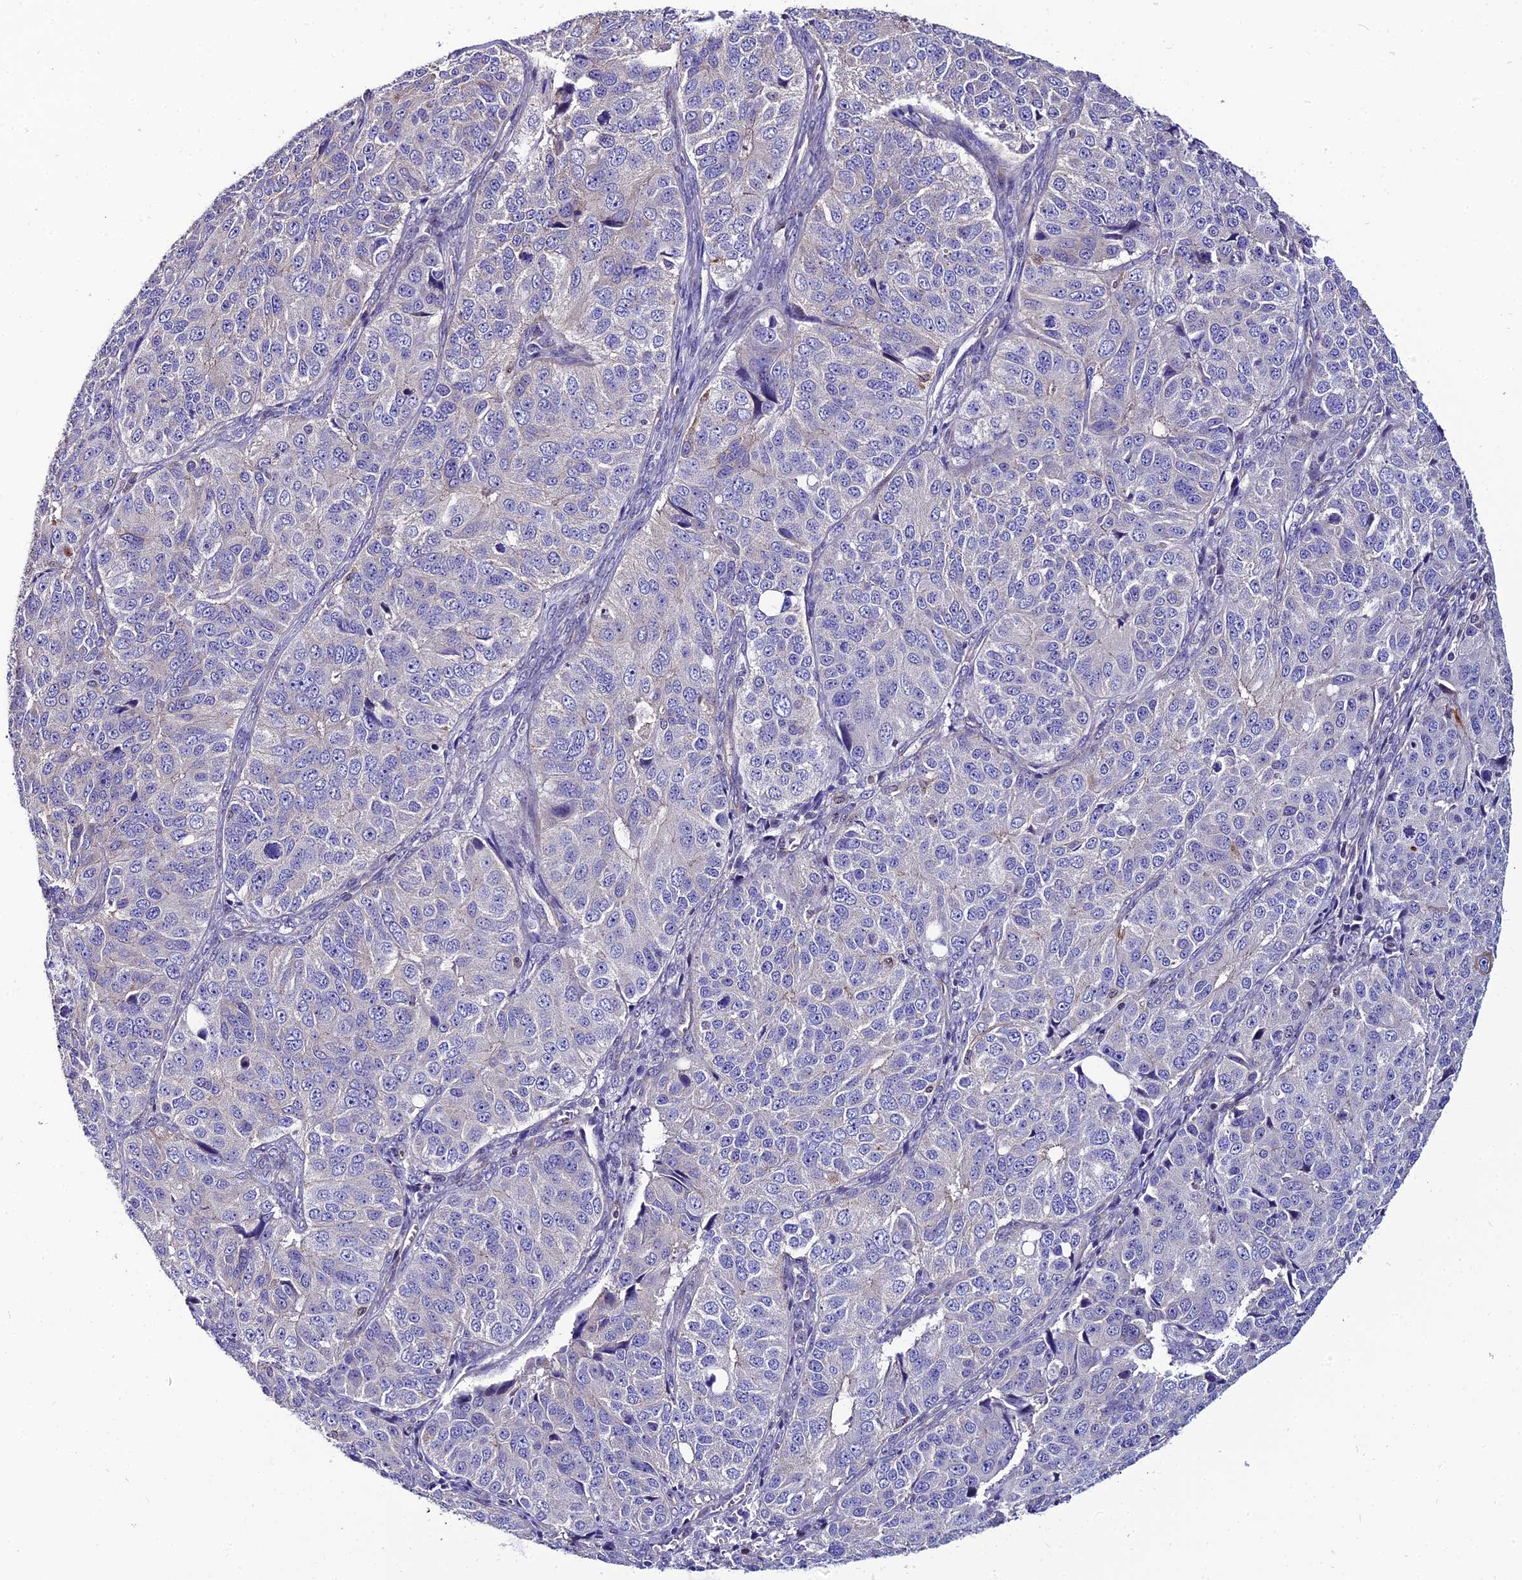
{"staining": {"intensity": "negative", "quantity": "none", "location": "none"}, "tissue": "ovarian cancer", "cell_type": "Tumor cells", "image_type": "cancer", "snomed": [{"axis": "morphology", "description": "Carcinoma, endometroid"}, {"axis": "topography", "description": "Ovary"}], "caption": "Immunohistochemistry (IHC) image of human ovarian cancer (endometroid carcinoma) stained for a protein (brown), which demonstrates no staining in tumor cells.", "gene": "SHQ1", "patient": {"sex": "female", "age": 51}}